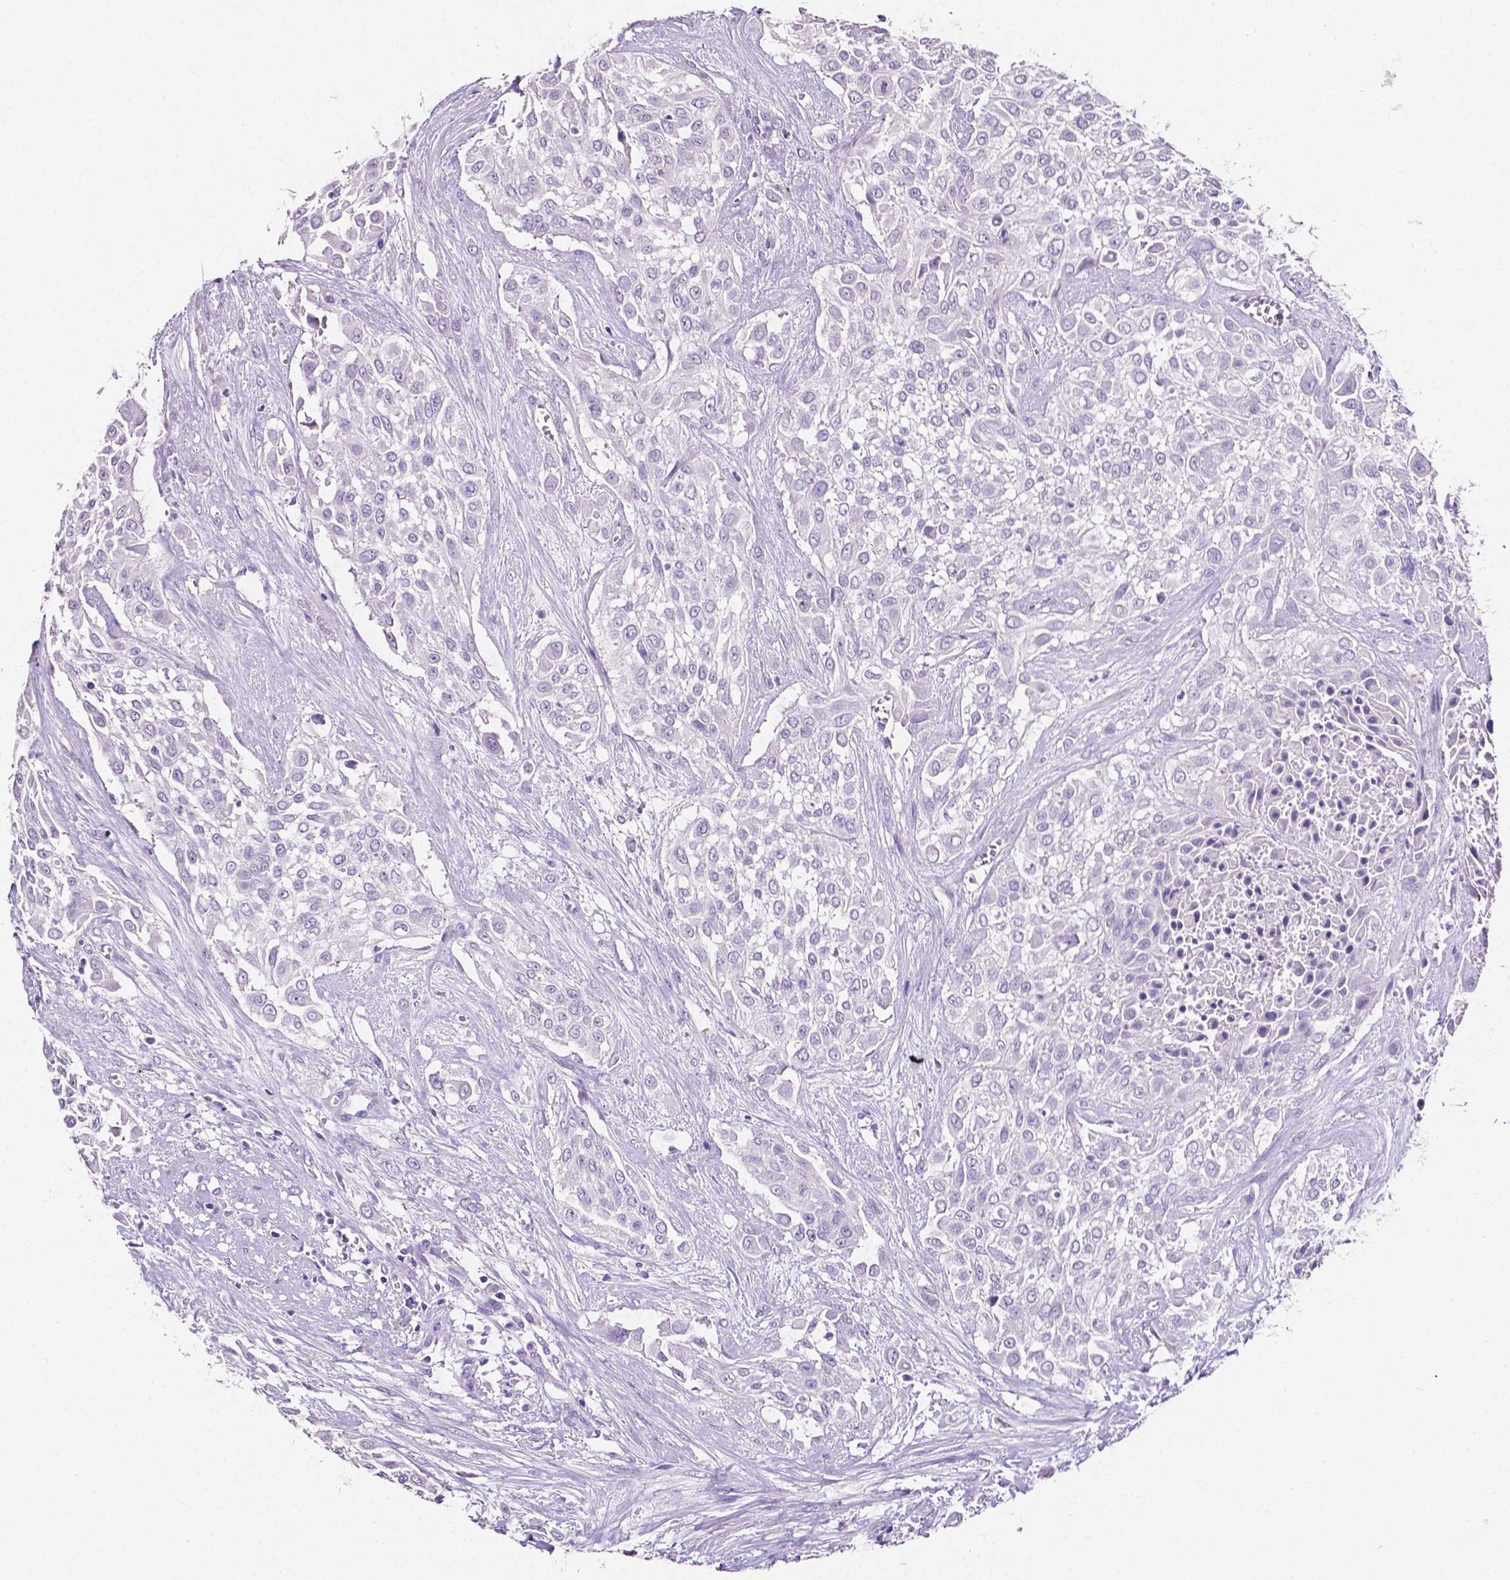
{"staining": {"intensity": "negative", "quantity": "none", "location": "none"}, "tissue": "urothelial cancer", "cell_type": "Tumor cells", "image_type": "cancer", "snomed": [{"axis": "morphology", "description": "Urothelial carcinoma, High grade"}, {"axis": "topography", "description": "Urinary bladder"}], "caption": "Tumor cells show no significant protein positivity in high-grade urothelial carcinoma.", "gene": "SLC22A2", "patient": {"sex": "male", "age": 57}}